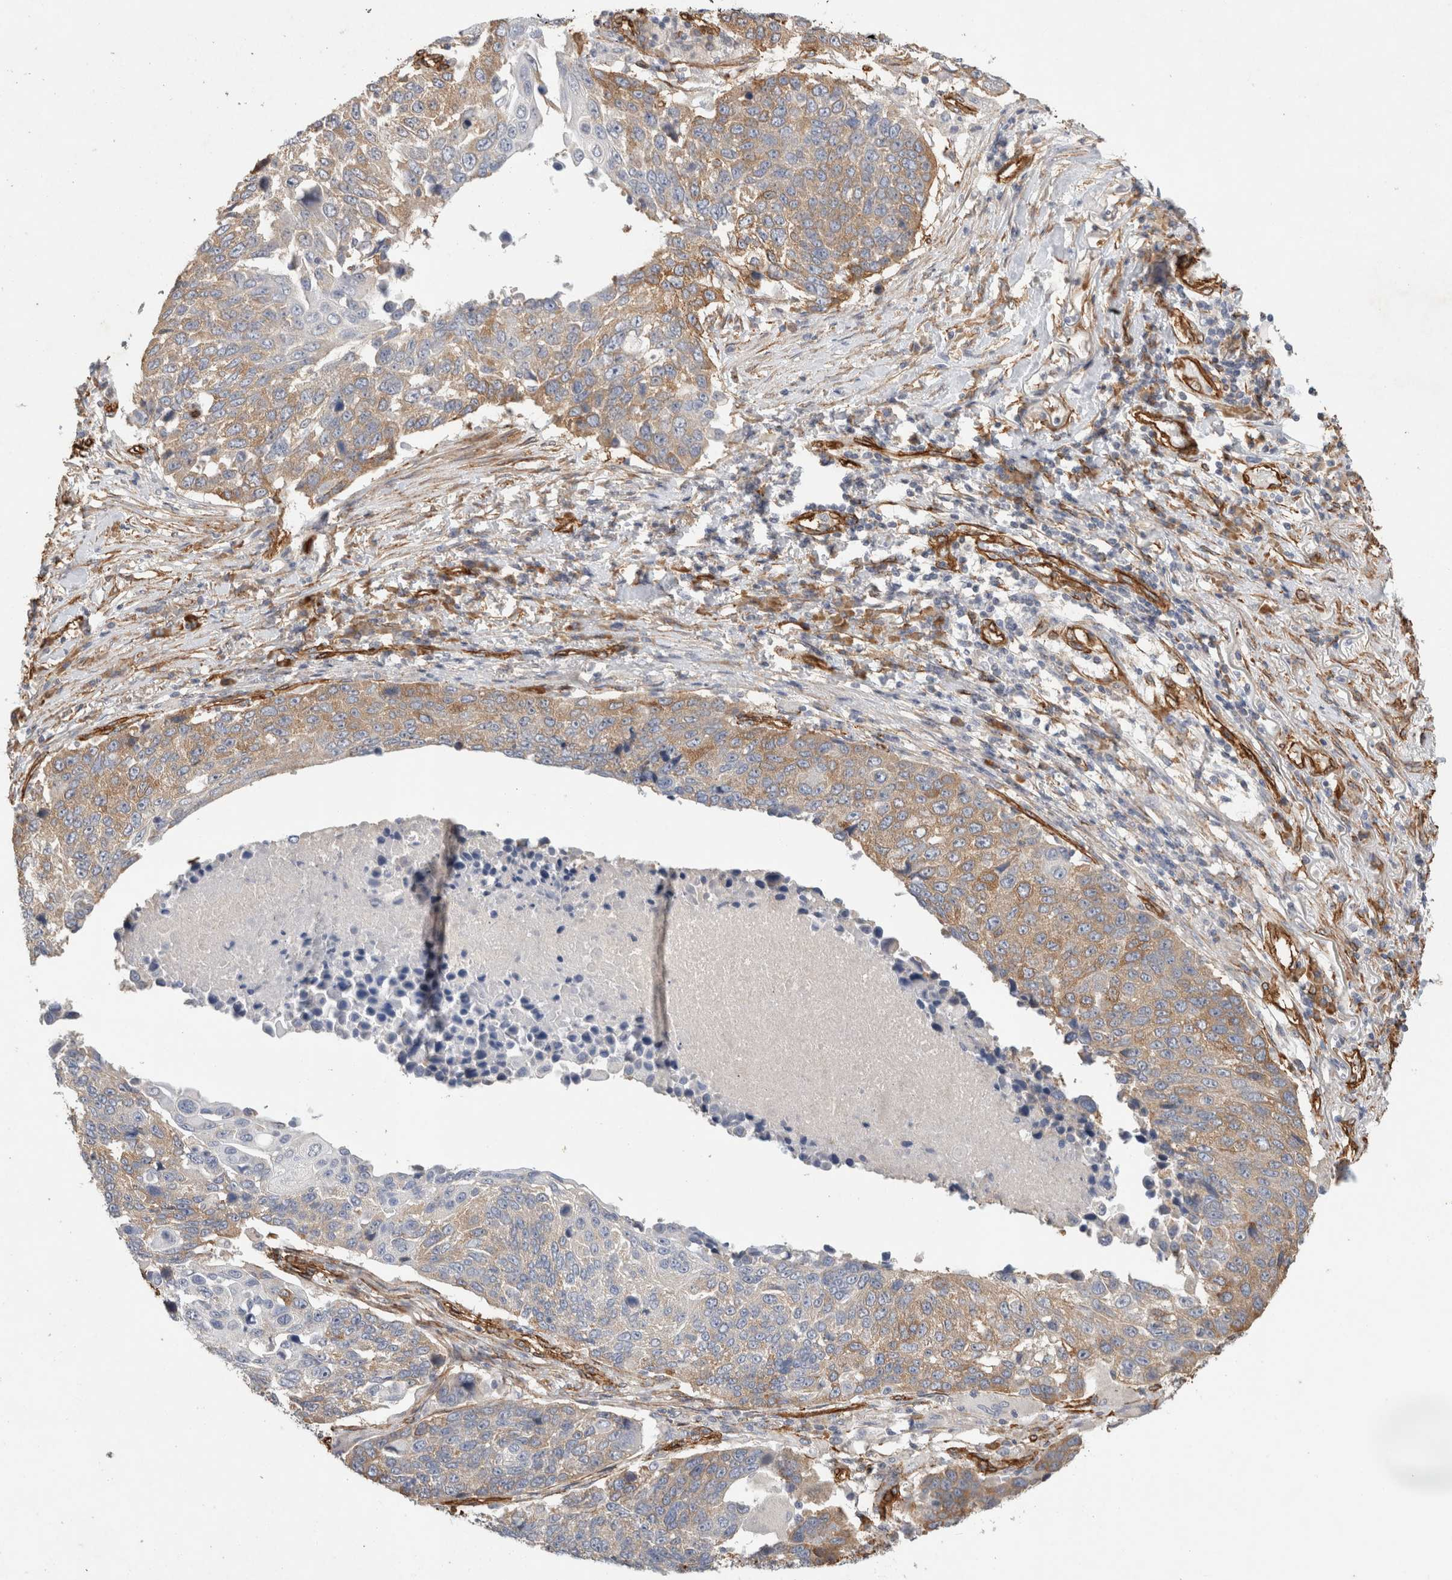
{"staining": {"intensity": "moderate", "quantity": "25%-75%", "location": "cytoplasmic/membranous"}, "tissue": "lung cancer", "cell_type": "Tumor cells", "image_type": "cancer", "snomed": [{"axis": "morphology", "description": "Squamous cell carcinoma, NOS"}, {"axis": "topography", "description": "Lung"}], "caption": "Brown immunohistochemical staining in lung cancer (squamous cell carcinoma) demonstrates moderate cytoplasmic/membranous positivity in about 25%-75% of tumor cells. Immunohistochemistry stains the protein of interest in brown and the nuclei are stained blue.", "gene": "JMJD4", "patient": {"sex": "male", "age": 66}}